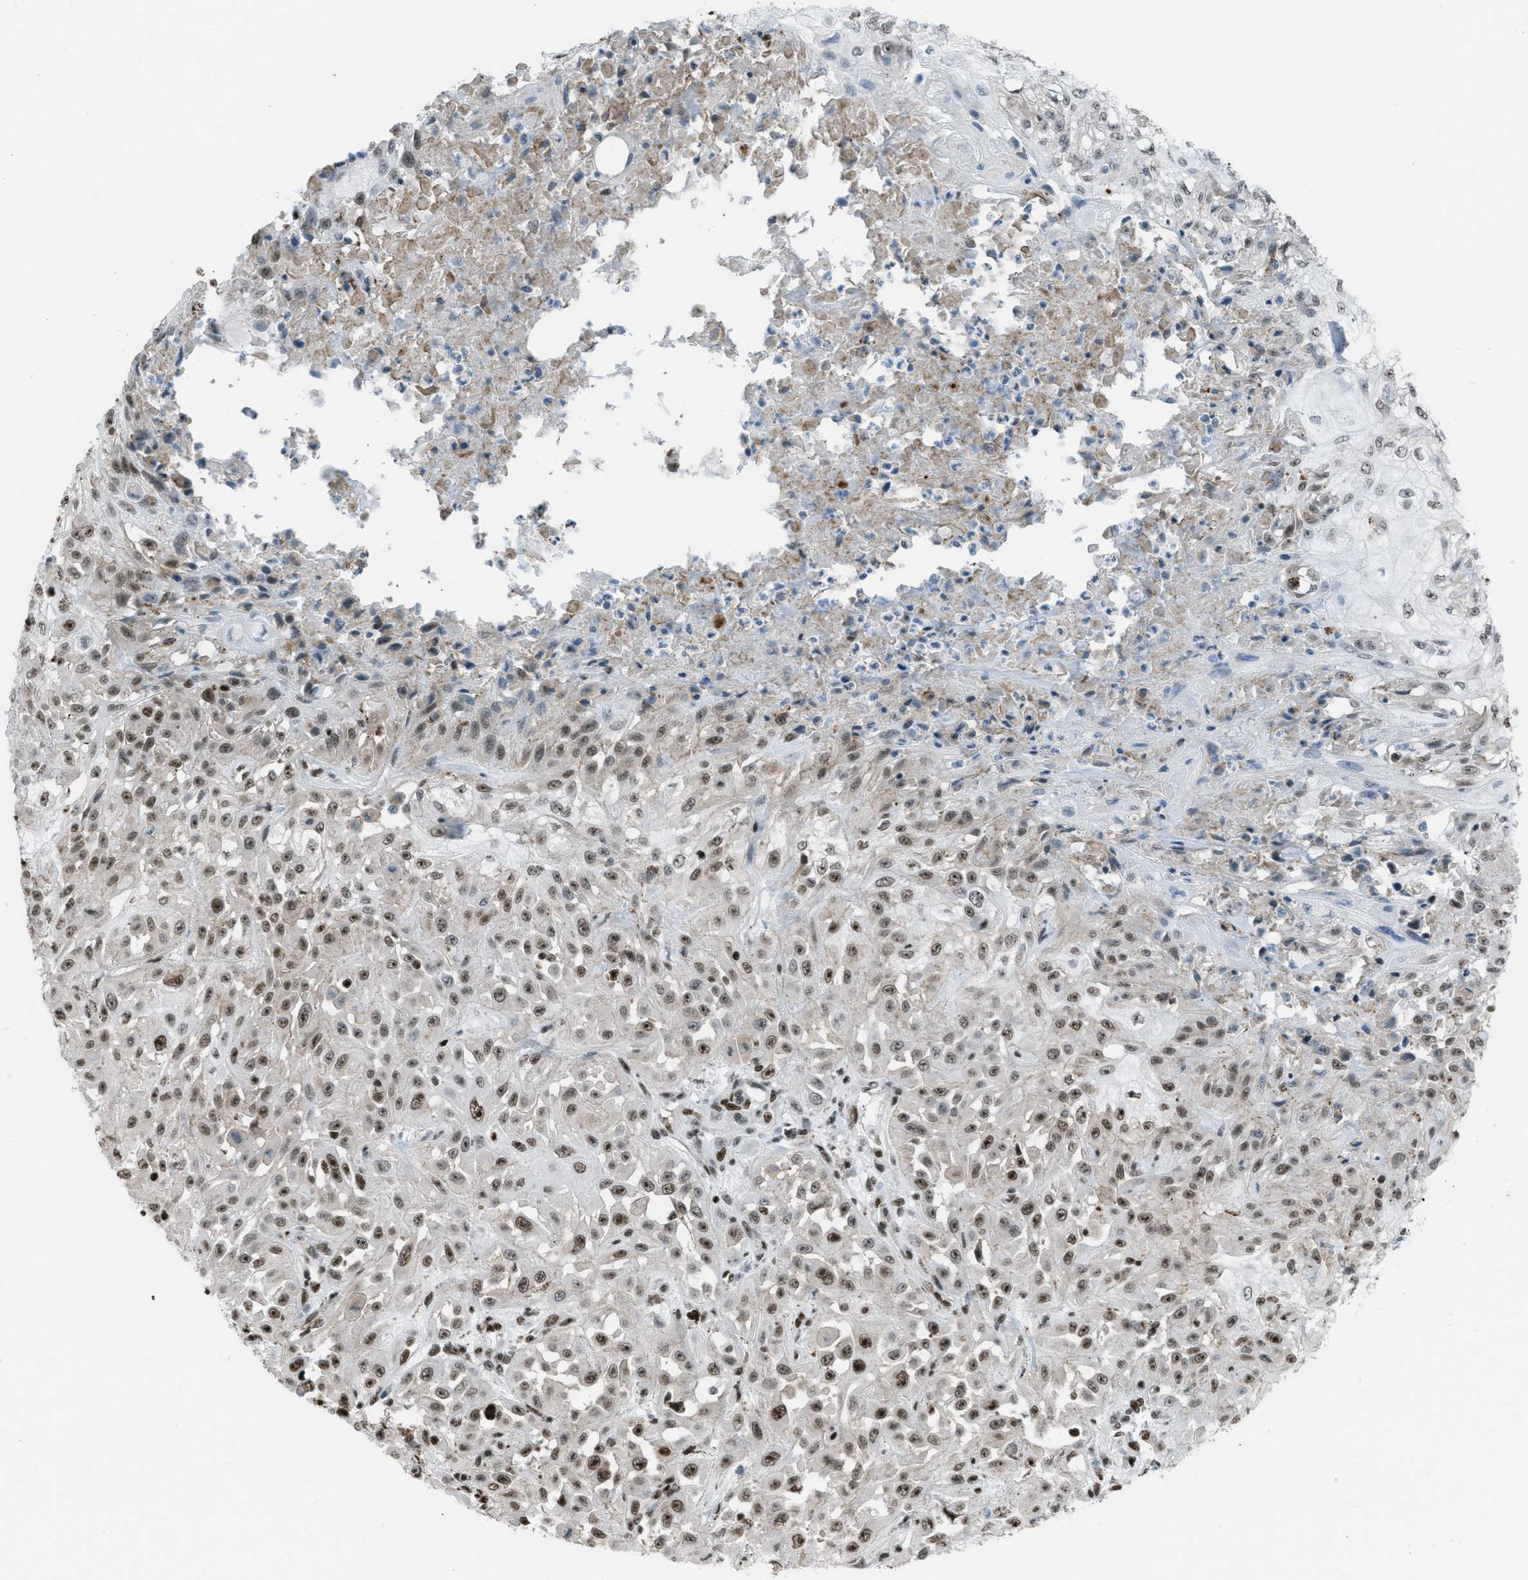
{"staining": {"intensity": "strong", "quantity": ">75%", "location": "nuclear"}, "tissue": "skin cancer", "cell_type": "Tumor cells", "image_type": "cancer", "snomed": [{"axis": "morphology", "description": "Squamous cell carcinoma, NOS"}, {"axis": "morphology", "description": "Squamous cell carcinoma, metastatic, NOS"}, {"axis": "topography", "description": "Skin"}, {"axis": "topography", "description": "Lymph node"}], "caption": "DAB immunohistochemical staining of skin squamous cell carcinoma shows strong nuclear protein staining in about >75% of tumor cells.", "gene": "SLFN5", "patient": {"sex": "male", "age": 75}}